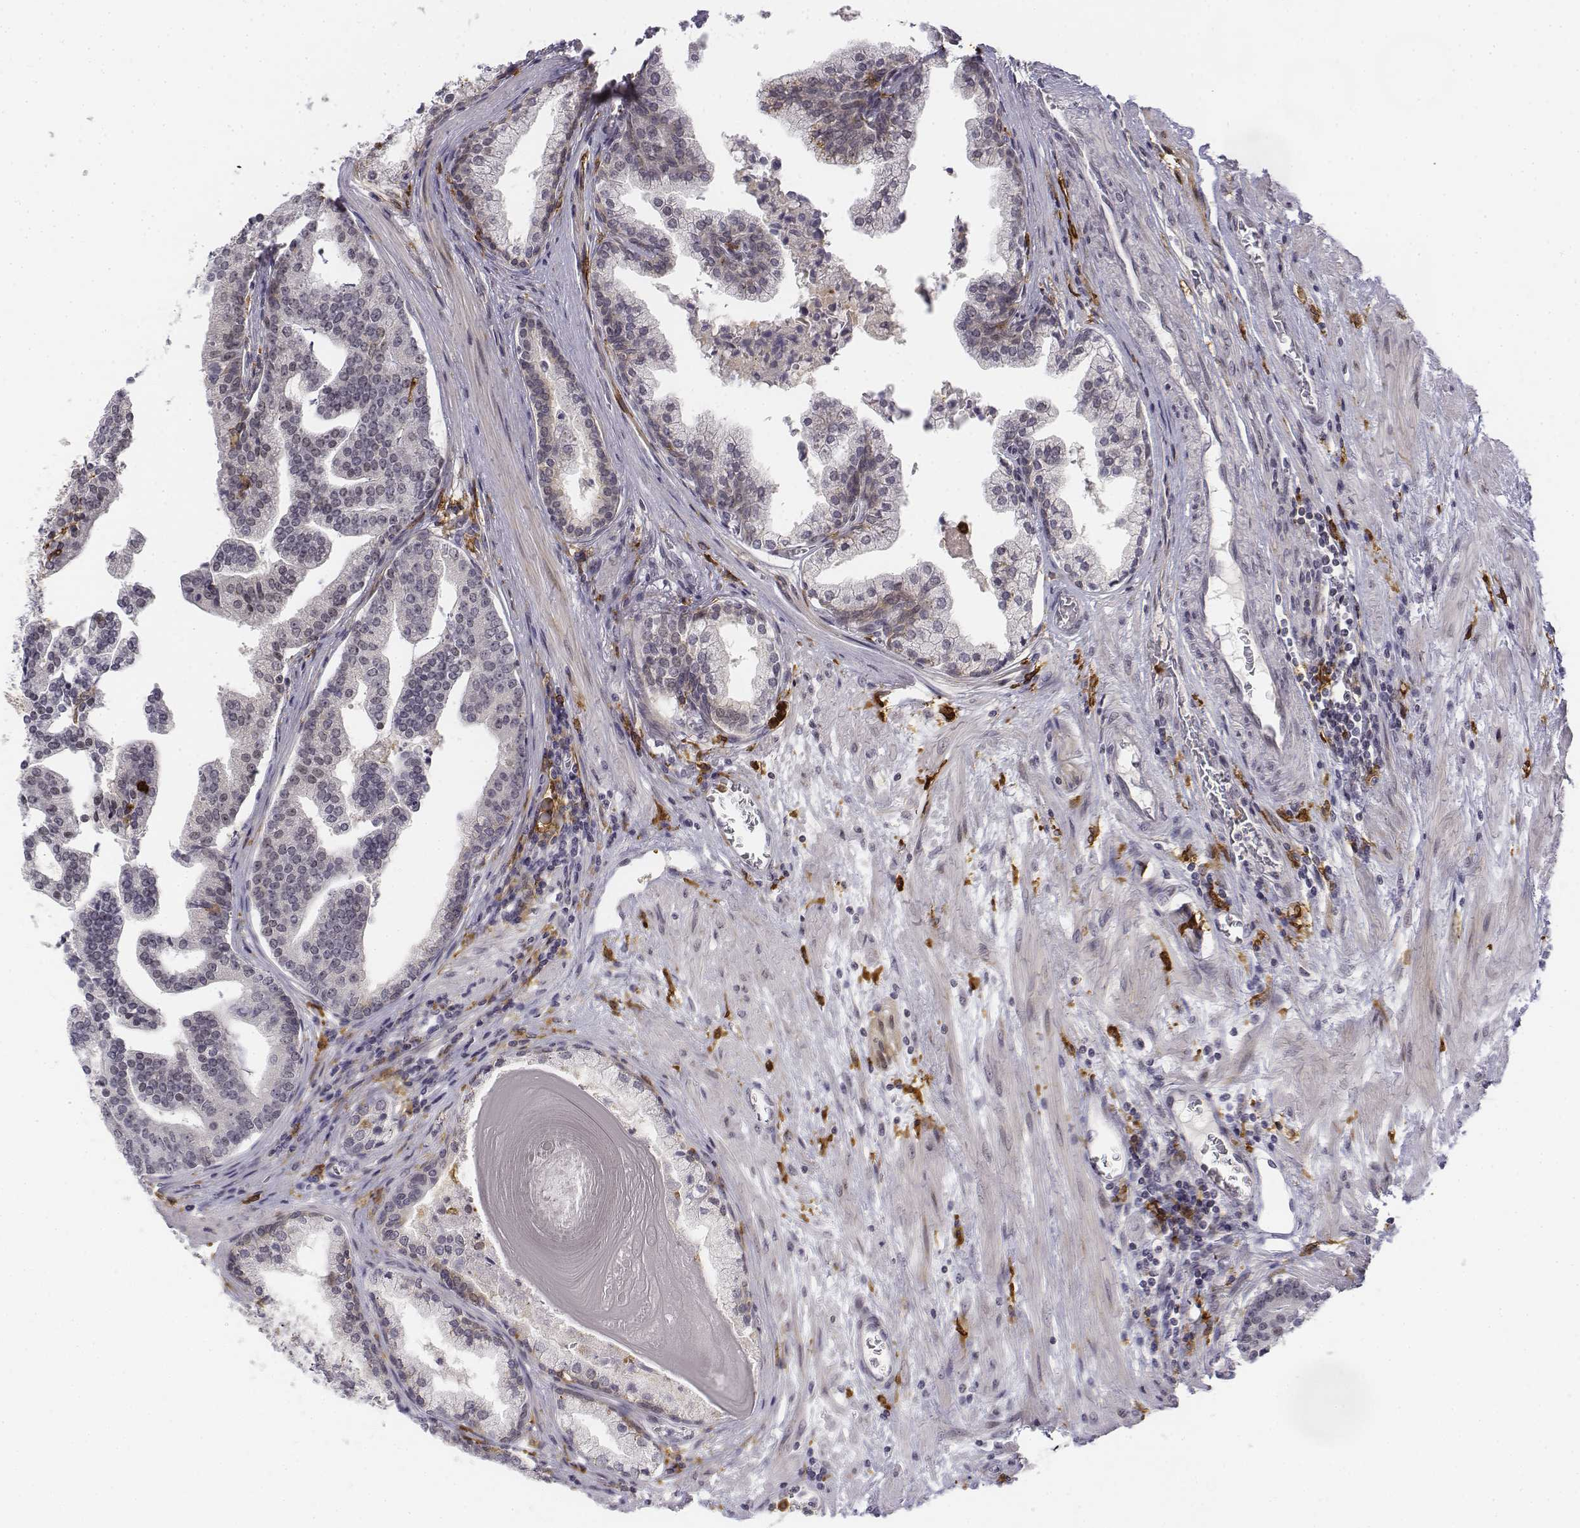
{"staining": {"intensity": "negative", "quantity": "none", "location": "none"}, "tissue": "prostate cancer", "cell_type": "Tumor cells", "image_type": "cancer", "snomed": [{"axis": "morphology", "description": "Adenocarcinoma, NOS"}, {"axis": "topography", "description": "Prostate and seminal vesicle, NOS"}, {"axis": "topography", "description": "Prostate"}], "caption": "Prostate cancer was stained to show a protein in brown. There is no significant expression in tumor cells.", "gene": "CD14", "patient": {"sex": "male", "age": 44}}